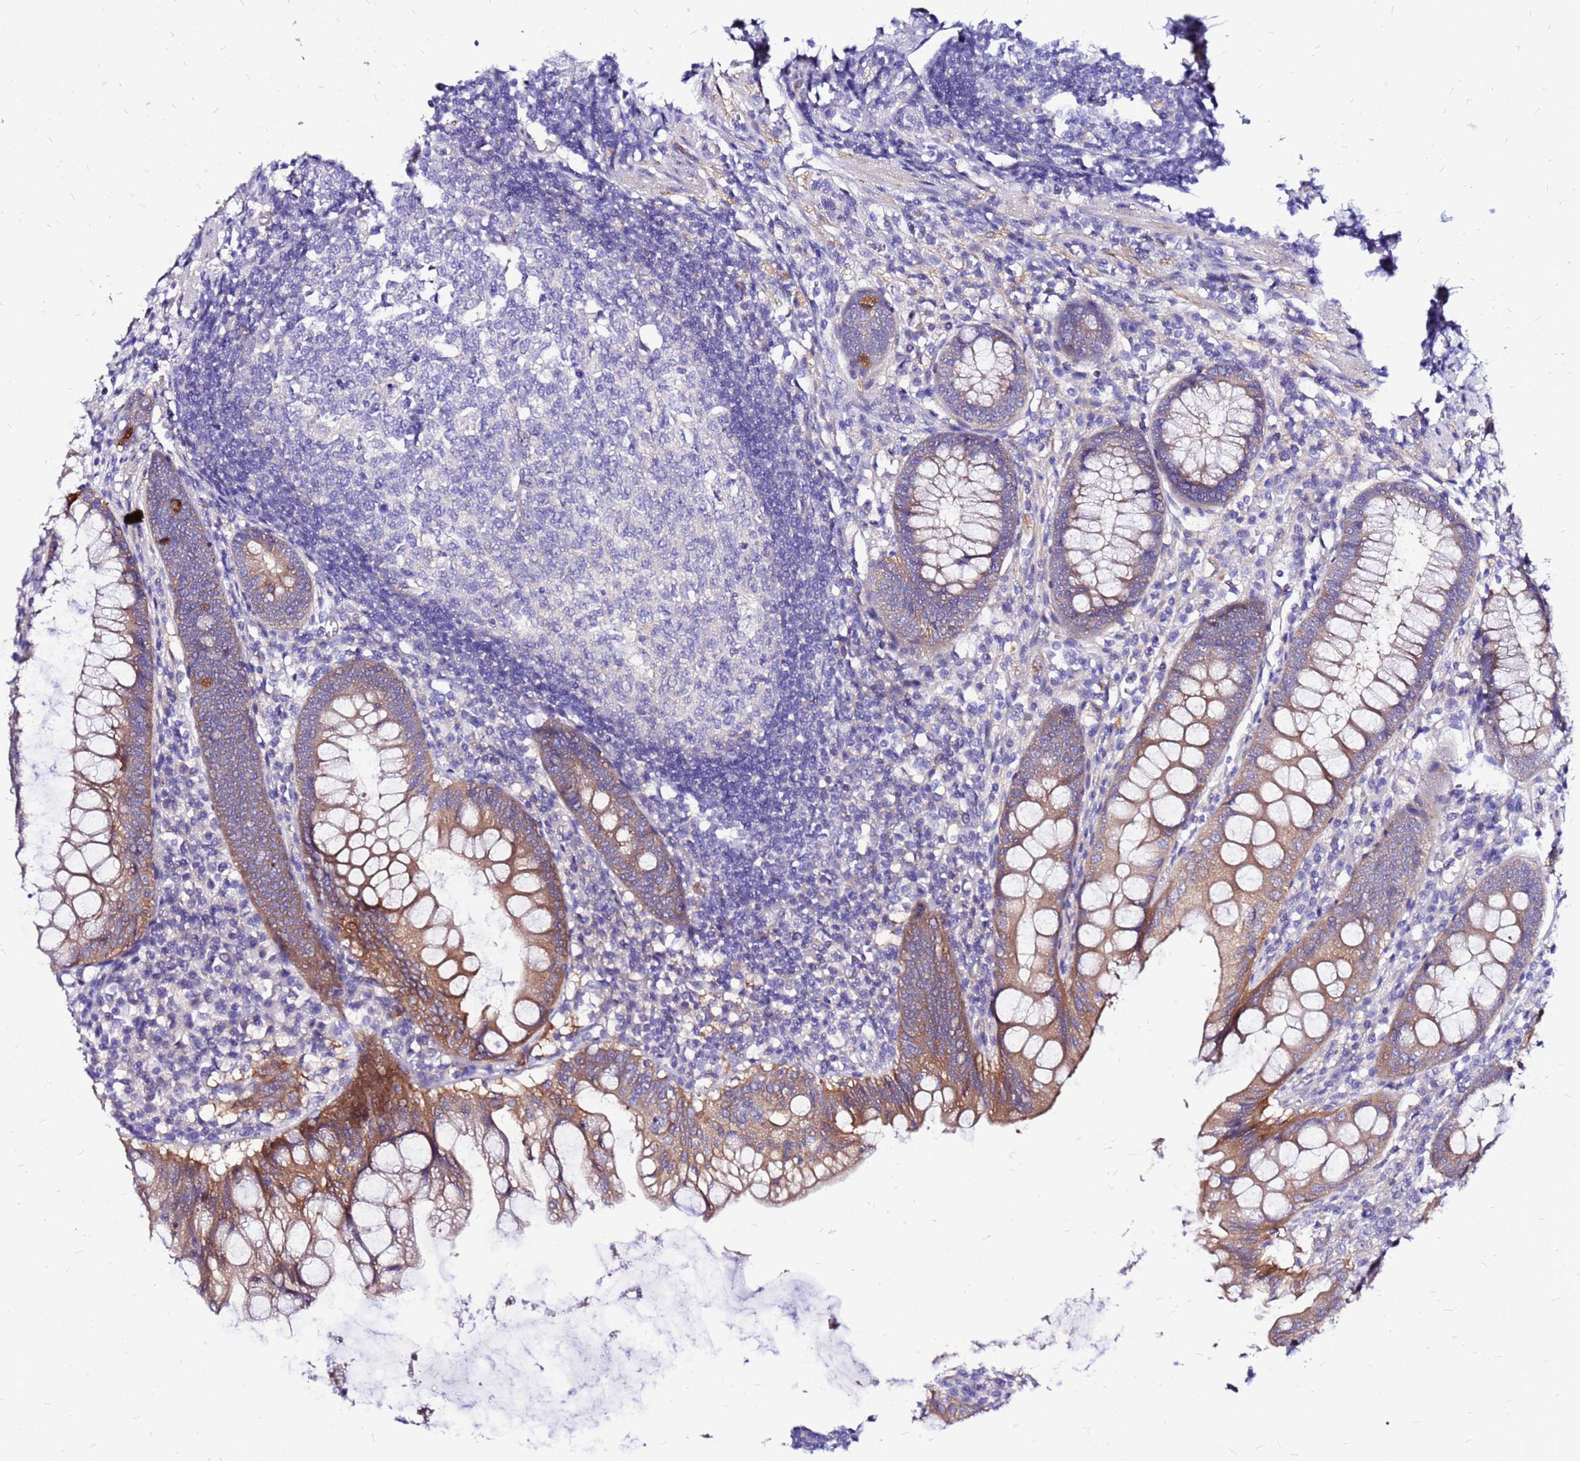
{"staining": {"intensity": "strong", "quantity": ">75%", "location": "cytoplasmic/membranous"}, "tissue": "appendix", "cell_type": "Glandular cells", "image_type": "normal", "snomed": [{"axis": "morphology", "description": "Normal tissue, NOS"}, {"axis": "topography", "description": "Appendix"}], "caption": "Unremarkable appendix displays strong cytoplasmic/membranous positivity in approximately >75% of glandular cells The staining is performed using DAB (3,3'-diaminobenzidine) brown chromogen to label protein expression. The nuclei are counter-stained blue using hematoxylin..", "gene": "ARHGEF35", "patient": {"sex": "male", "age": 56}}